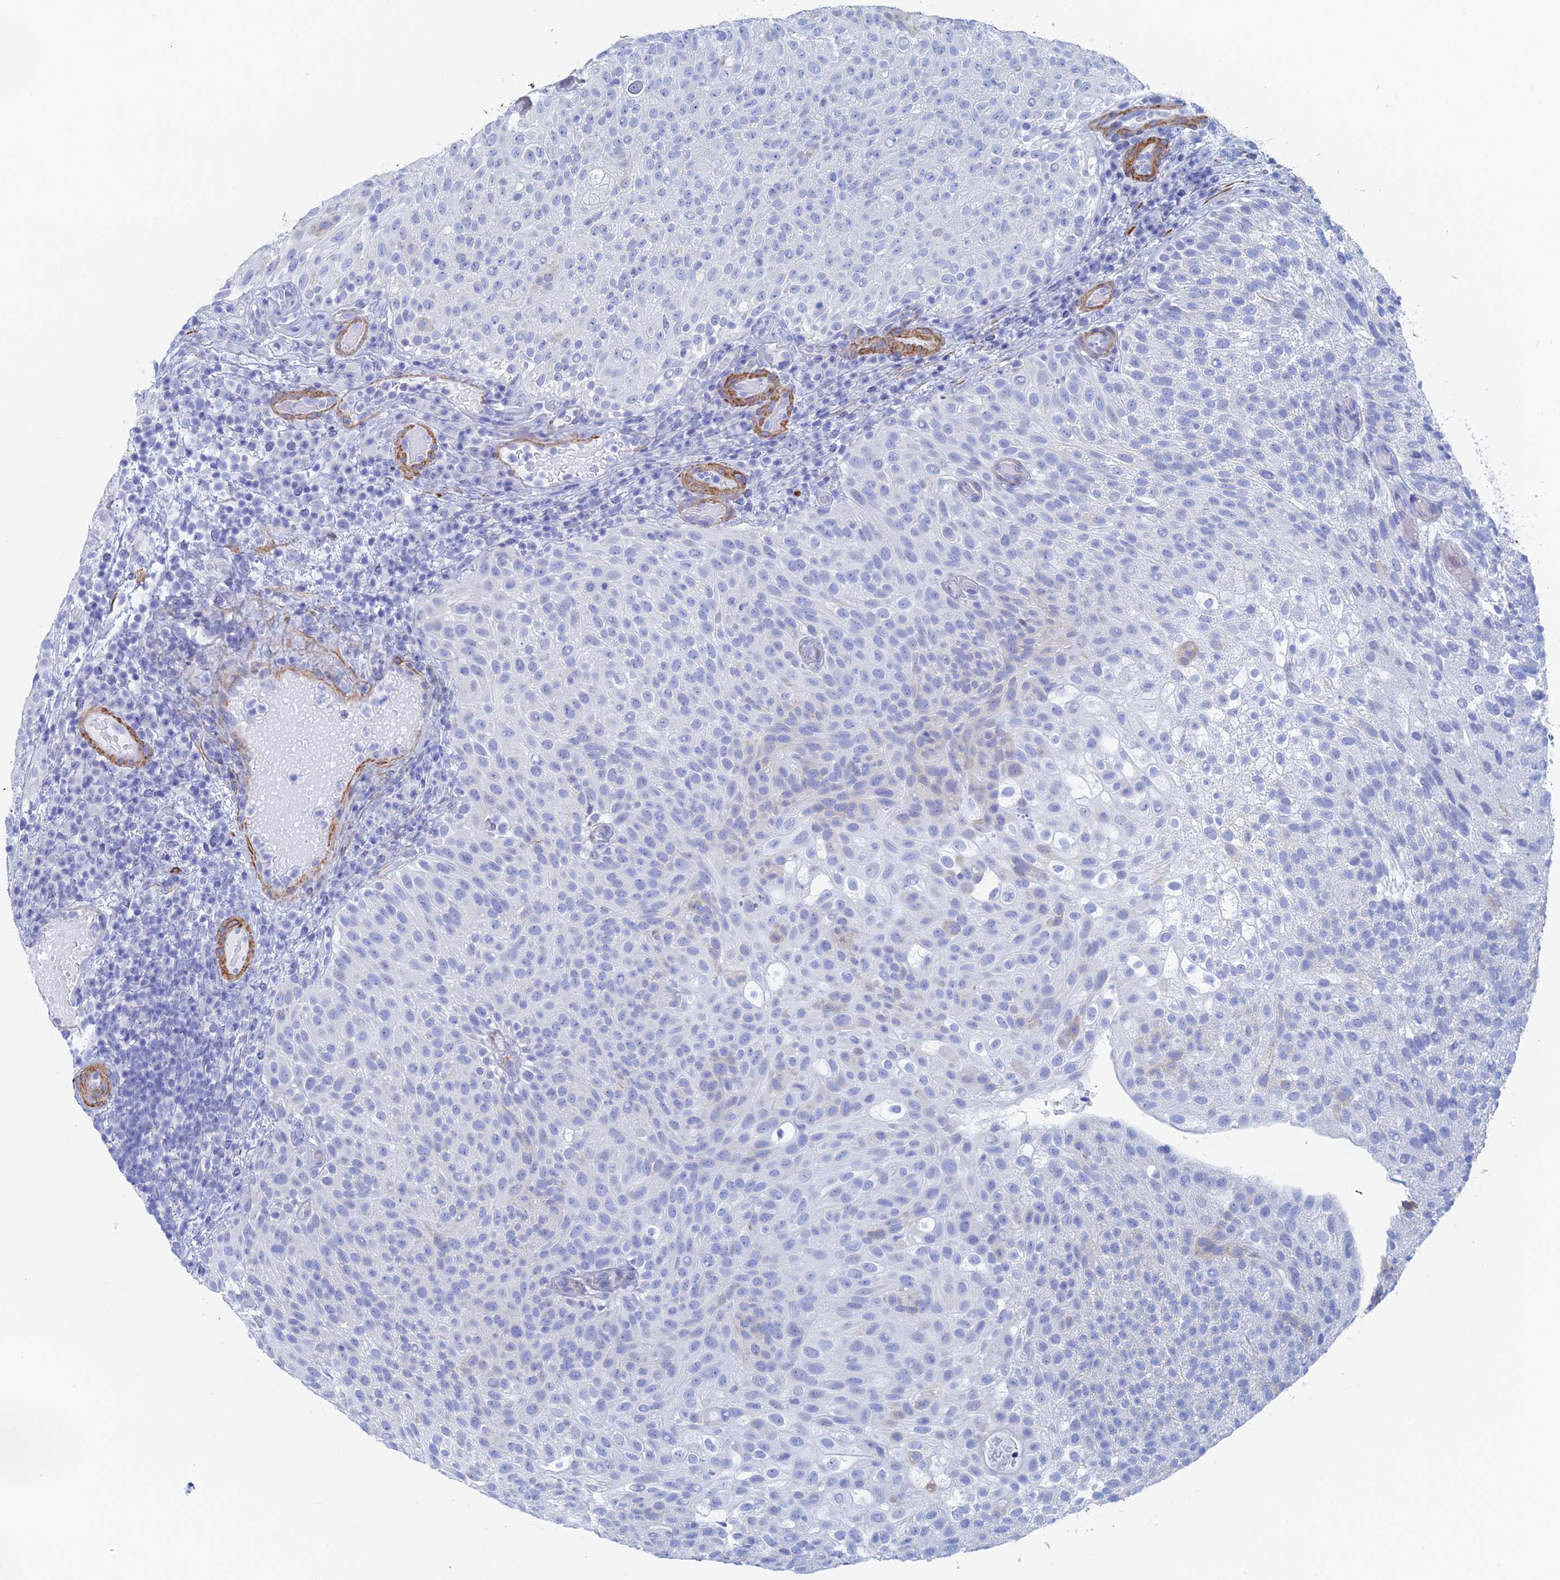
{"staining": {"intensity": "negative", "quantity": "none", "location": "none"}, "tissue": "urothelial cancer", "cell_type": "Tumor cells", "image_type": "cancer", "snomed": [{"axis": "morphology", "description": "Urothelial carcinoma, Low grade"}, {"axis": "topography", "description": "Urinary bladder"}], "caption": "DAB immunohistochemical staining of human urothelial cancer exhibits no significant expression in tumor cells.", "gene": "KCNK18", "patient": {"sex": "male", "age": 78}}